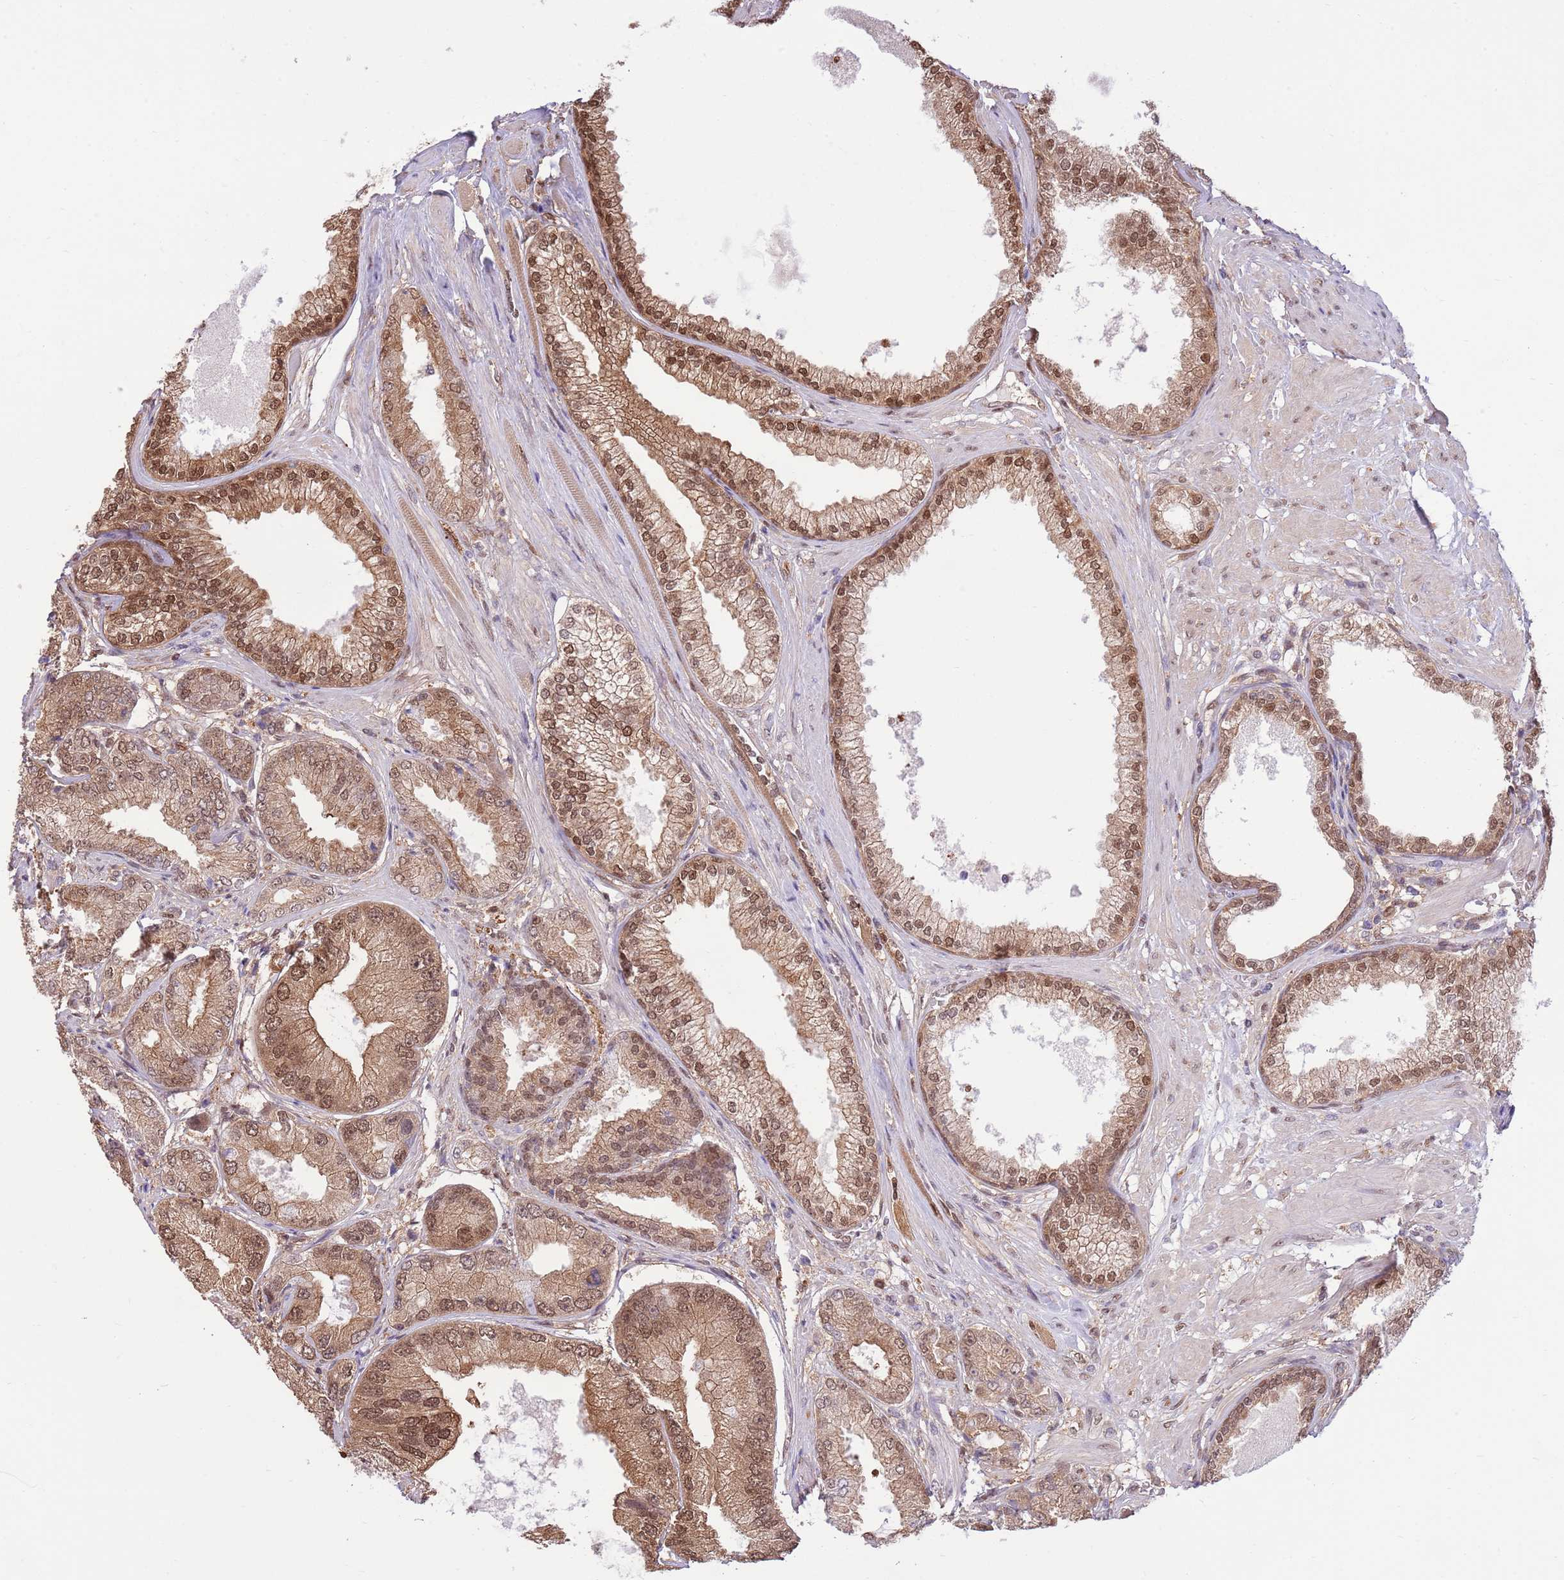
{"staining": {"intensity": "moderate", "quantity": ">75%", "location": "cytoplasmic/membranous,nuclear"}, "tissue": "prostate cancer", "cell_type": "Tumor cells", "image_type": "cancer", "snomed": [{"axis": "morphology", "description": "Adenocarcinoma, High grade"}, {"axis": "topography", "description": "Prostate"}], "caption": "This is an image of immunohistochemistry staining of adenocarcinoma (high-grade) (prostate), which shows moderate positivity in the cytoplasmic/membranous and nuclear of tumor cells.", "gene": "NSFL1C", "patient": {"sex": "male", "age": 71}}